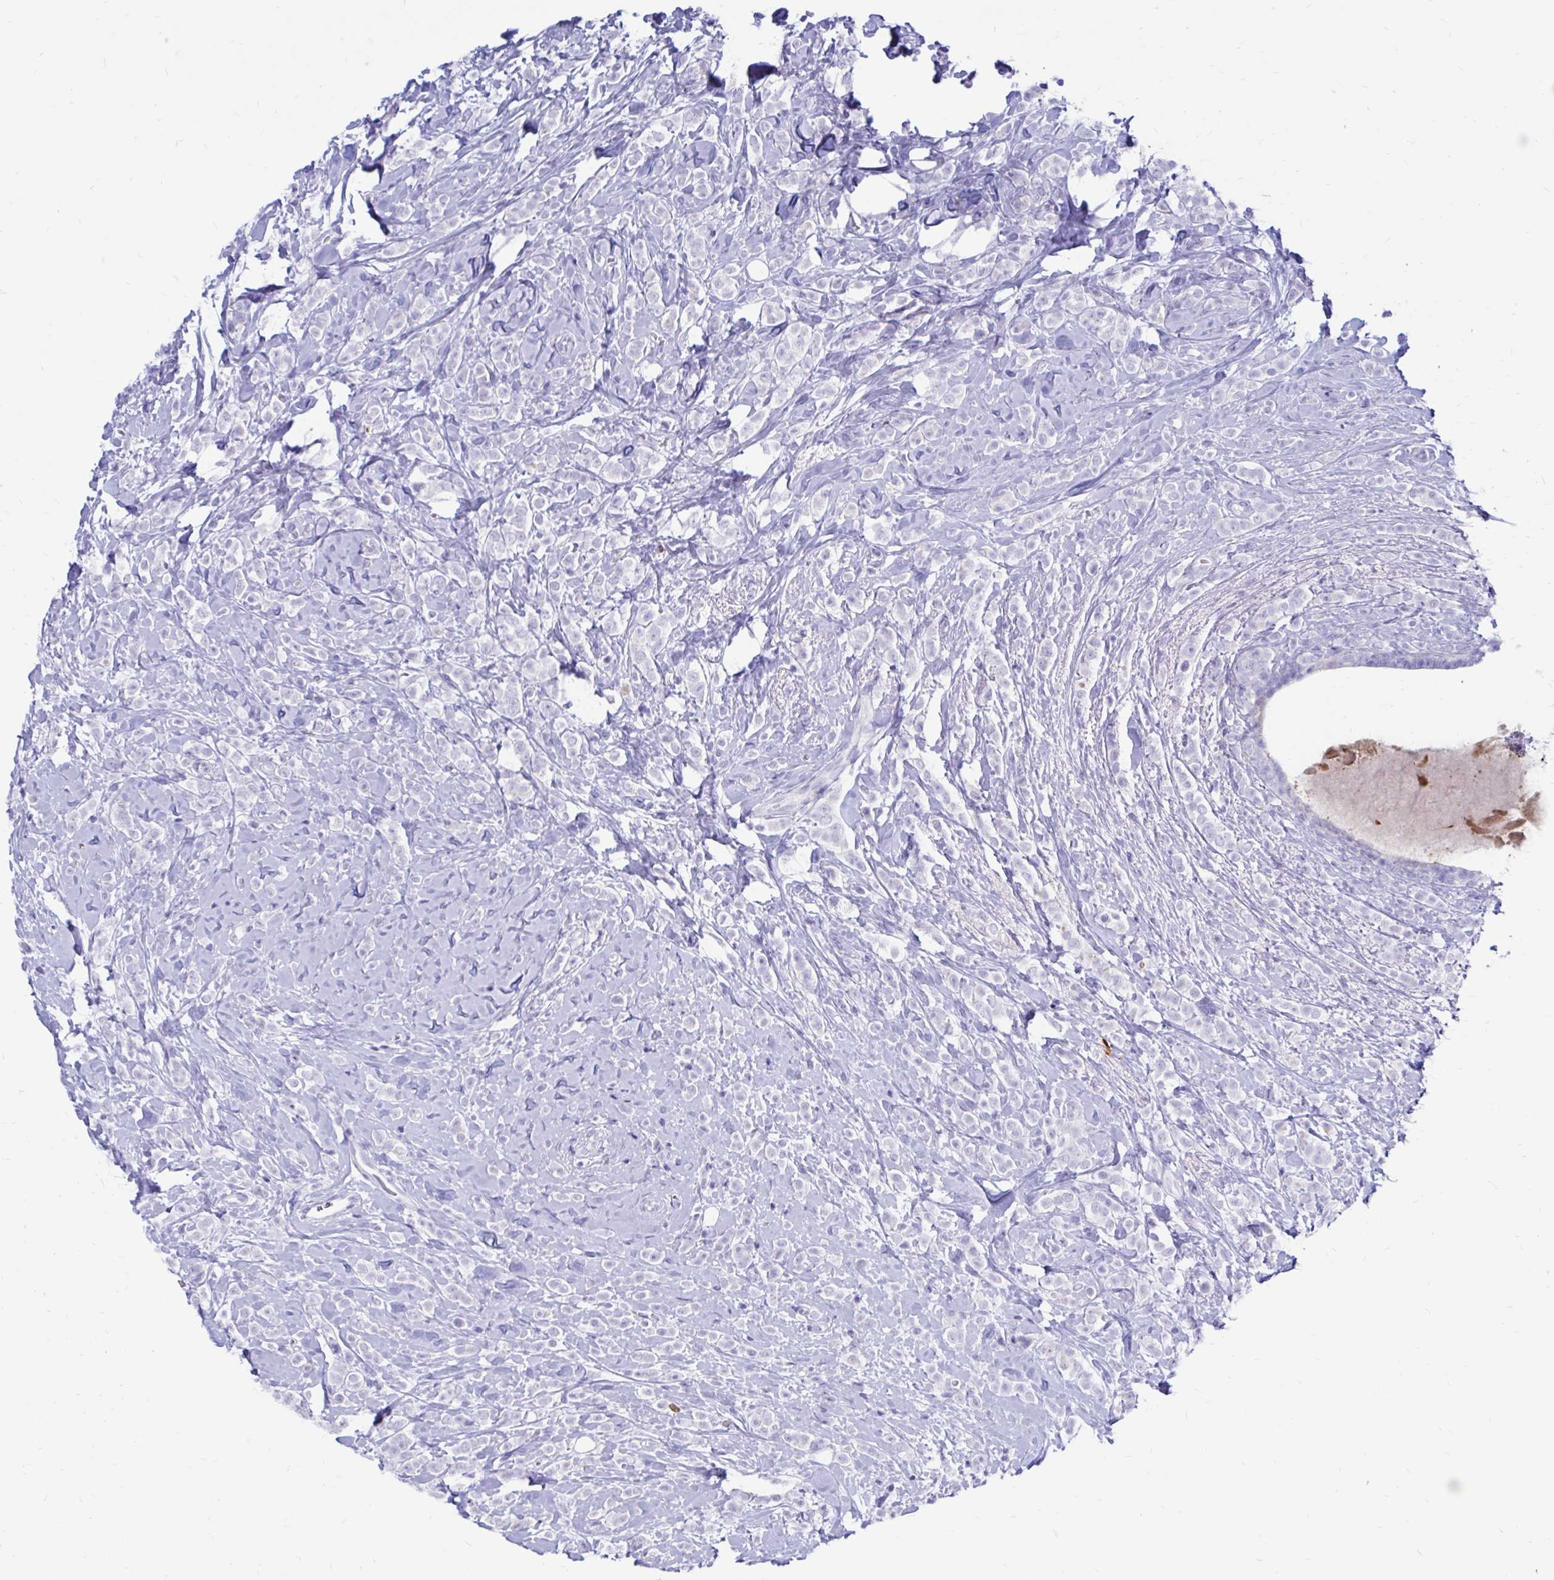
{"staining": {"intensity": "negative", "quantity": "none", "location": "none"}, "tissue": "breast cancer", "cell_type": "Tumor cells", "image_type": "cancer", "snomed": [{"axis": "morphology", "description": "Lobular carcinoma"}, {"axis": "topography", "description": "Breast"}], "caption": "Tumor cells show no significant expression in lobular carcinoma (breast).", "gene": "IGSF5", "patient": {"sex": "female", "age": 49}}